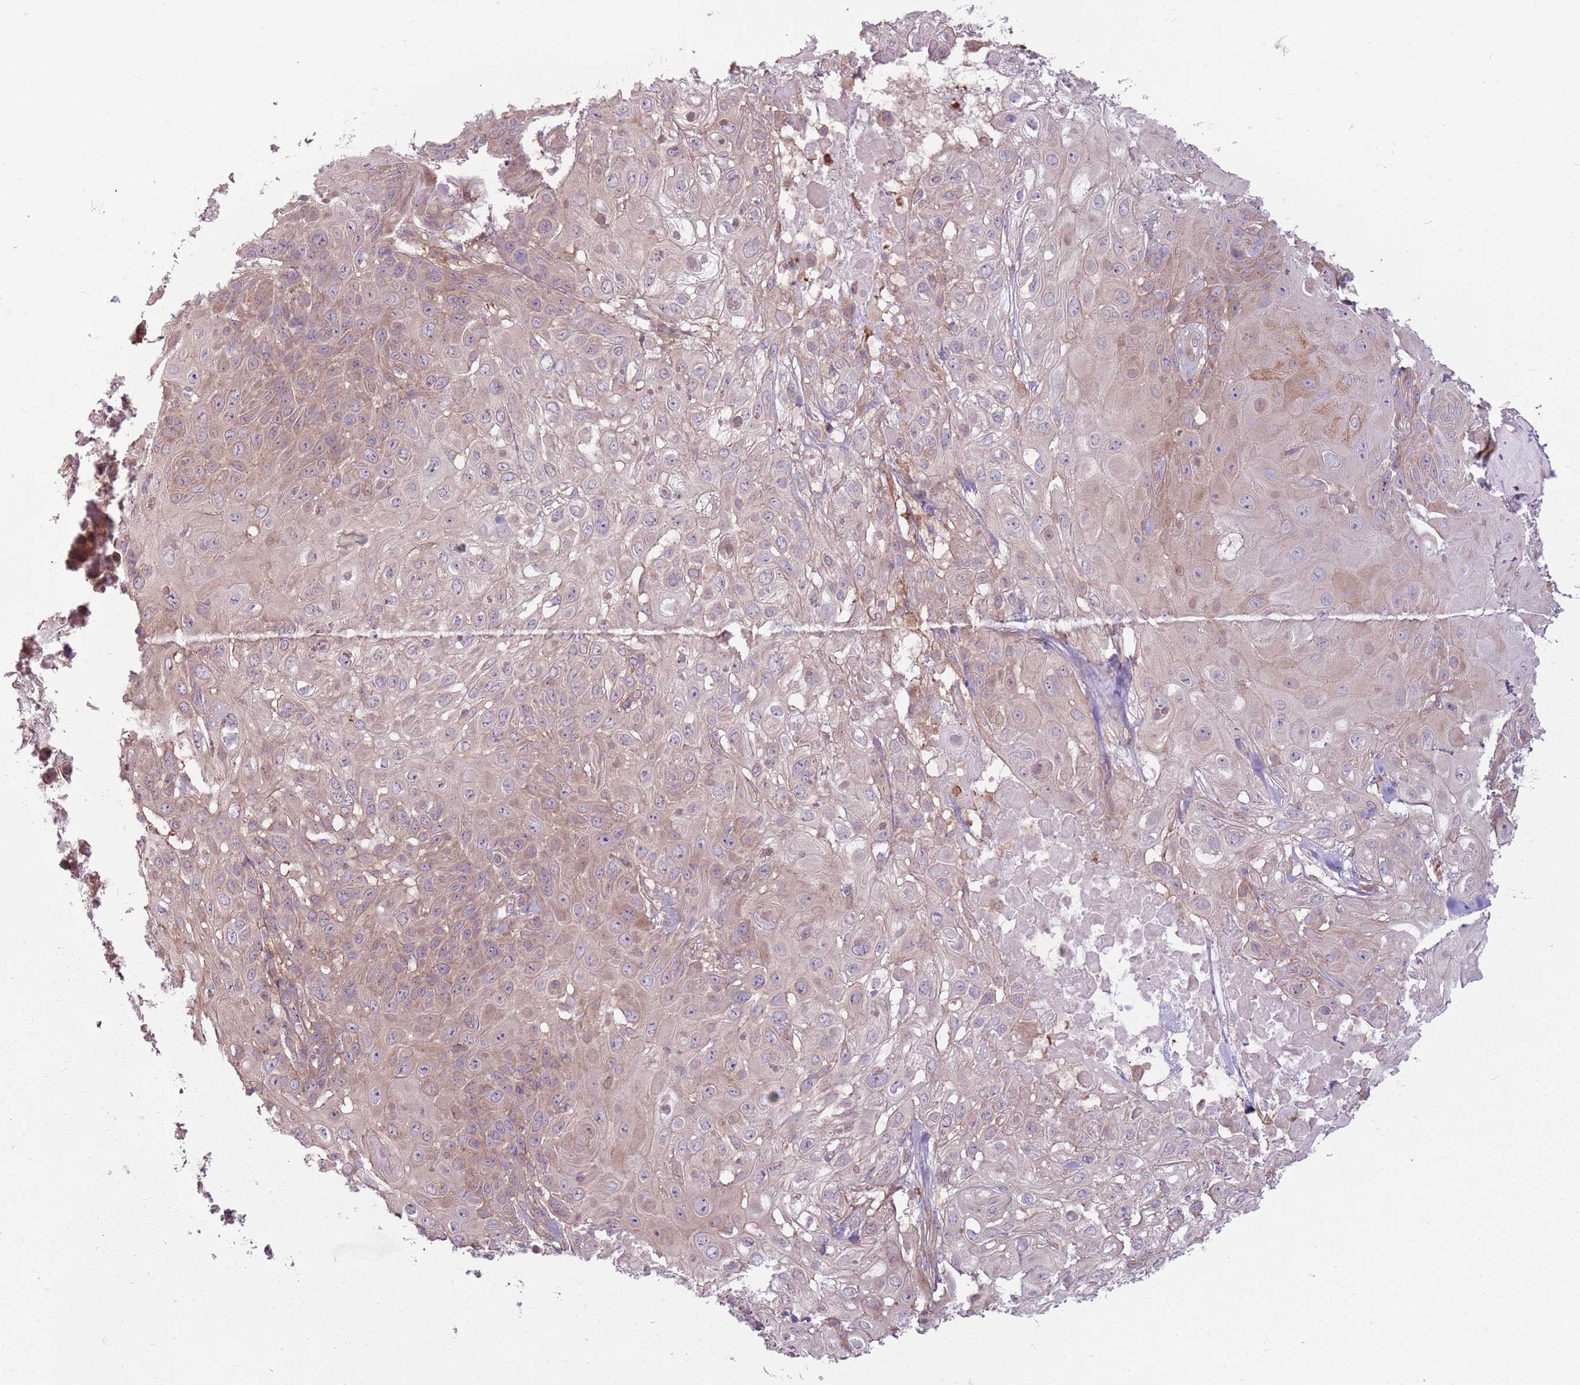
{"staining": {"intensity": "weak", "quantity": "25%-75%", "location": "cytoplasmic/membranous"}, "tissue": "skin cancer", "cell_type": "Tumor cells", "image_type": "cancer", "snomed": [{"axis": "morphology", "description": "Normal tissue, NOS"}, {"axis": "morphology", "description": "Squamous cell carcinoma, NOS"}, {"axis": "topography", "description": "Skin"}, {"axis": "topography", "description": "Cartilage tissue"}], "caption": "IHC (DAB) staining of human skin cancer (squamous cell carcinoma) displays weak cytoplasmic/membranous protein expression in about 25%-75% of tumor cells.", "gene": "RPL21", "patient": {"sex": "female", "age": 79}}